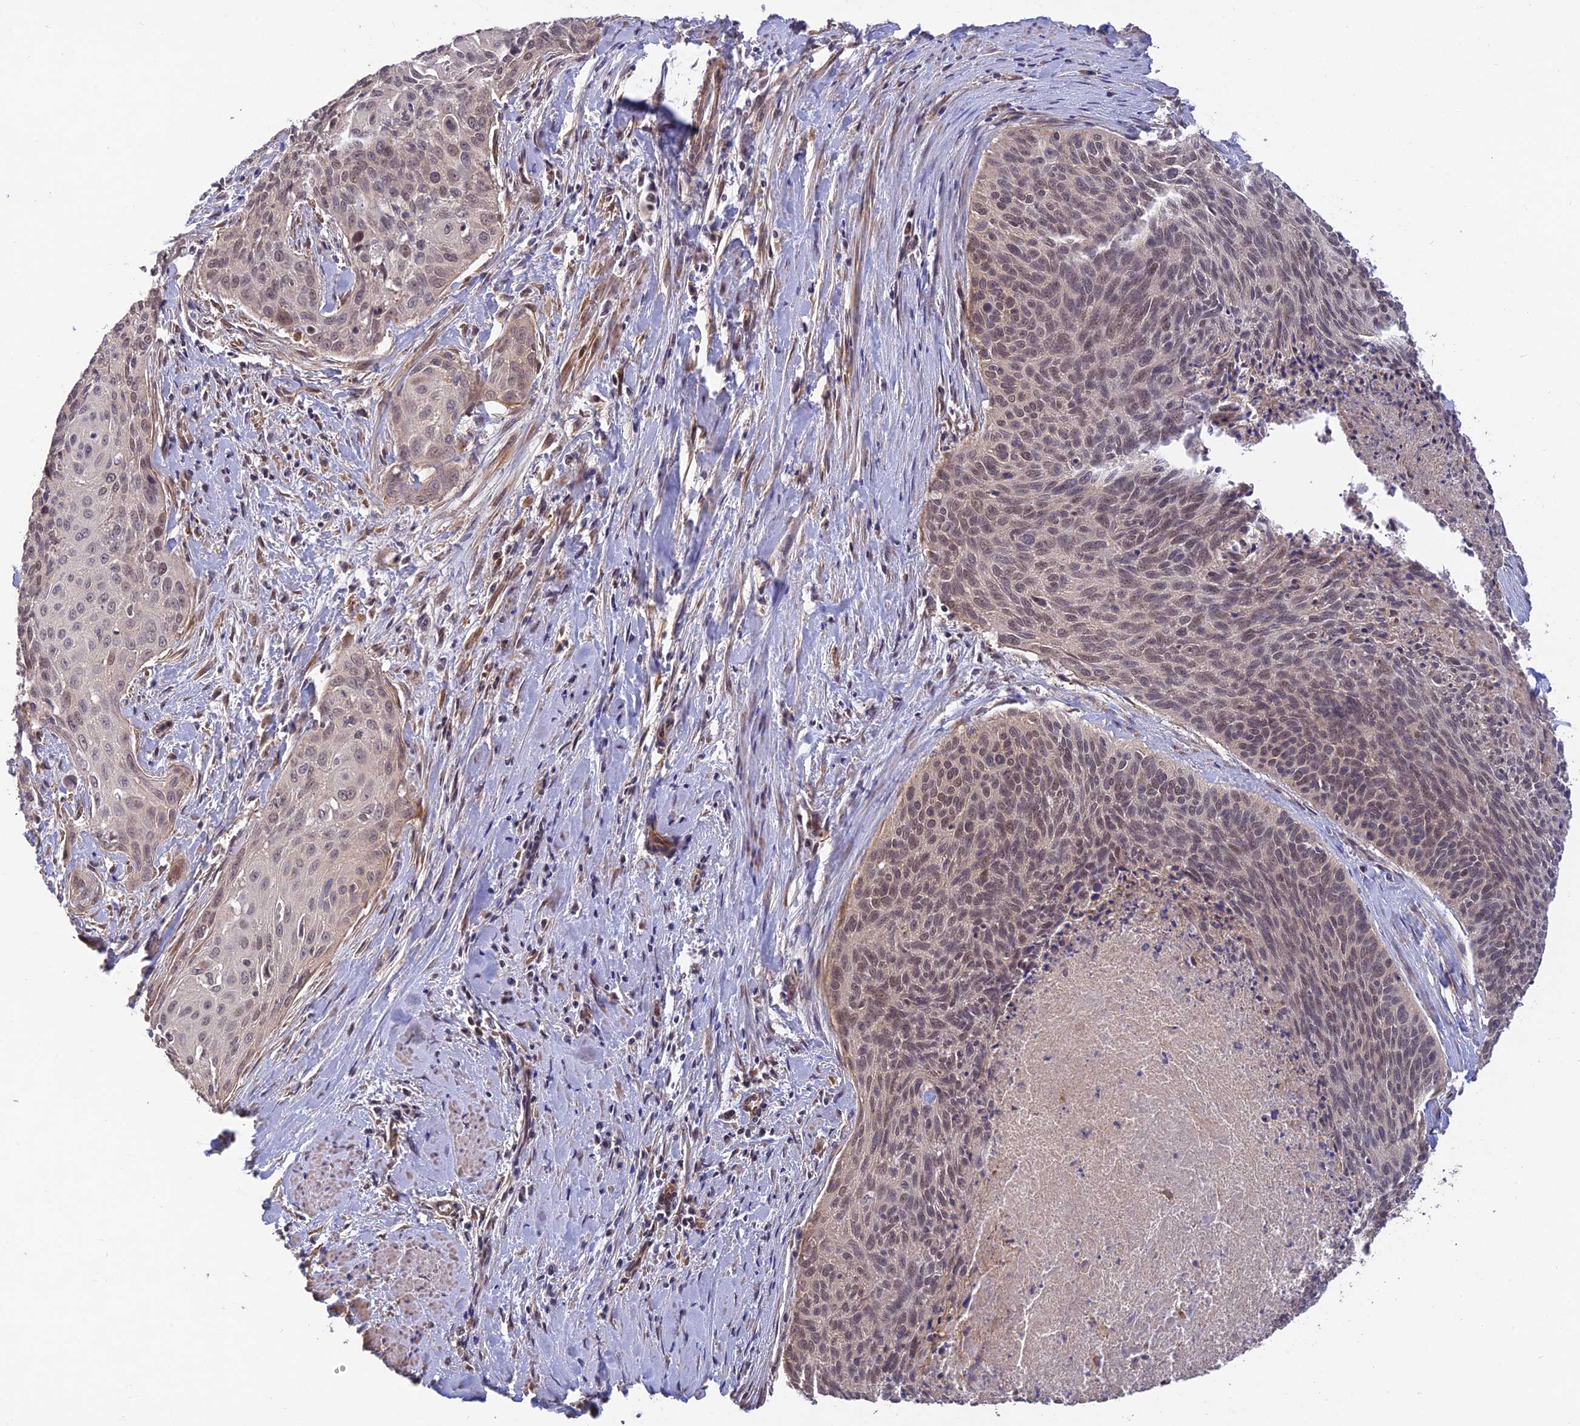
{"staining": {"intensity": "weak", "quantity": "25%-75%", "location": "nuclear"}, "tissue": "cervical cancer", "cell_type": "Tumor cells", "image_type": "cancer", "snomed": [{"axis": "morphology", "description": "Squamous cell carcinoma, NOS"}, {"axis": "topography", "description": "Cervix"}], "caption": "Cervical cancer (squamous cell carcinoma) was stained to show a protein in brown. There is low levels of weak nuclear positivity in about 25%-75% of tumor cells.", "gene": "PAGR1", "patient": {"sex": "female", "age": 55}}